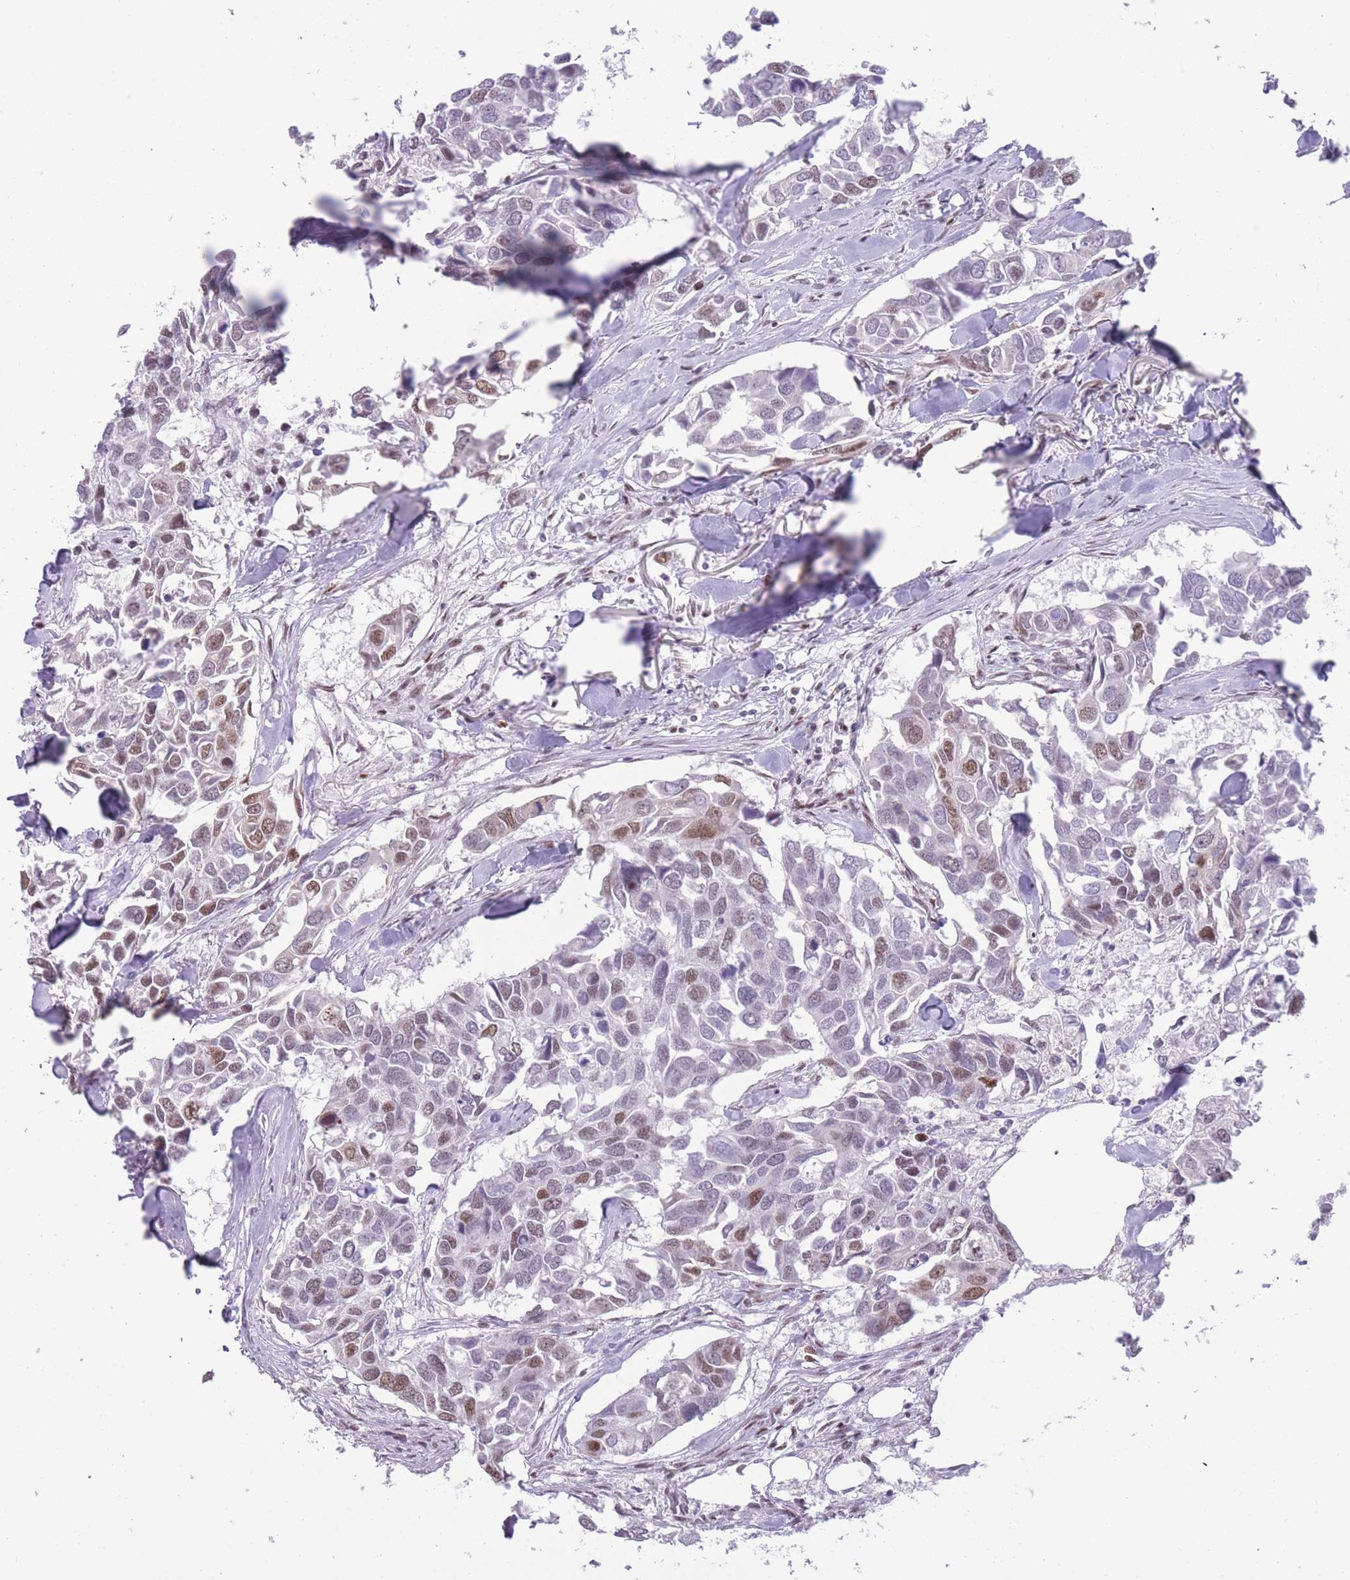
{"staining": {"intensity": "moderate", "quantity": "25%-75%", "location": "nuclear"}, "tissue": "breast cancer", "cell_type": "Tumor cells", "image_type": "cancer", "snomed": [{"axis": "morphology", "description": "Duct carcinoma"}, {"axis": "topography", "description": "Breast"}], "caption": "Immunohistochemistry (IHC) image of infiltrating ductal carcinoma (breast) stained for a protein (brown), which exhibits medium levels of moderate nuclear expression in about 25%-75% of tumor cells.", "gene": "HNRNPUL1", "patient": {"sex": "female", "age": 83}}